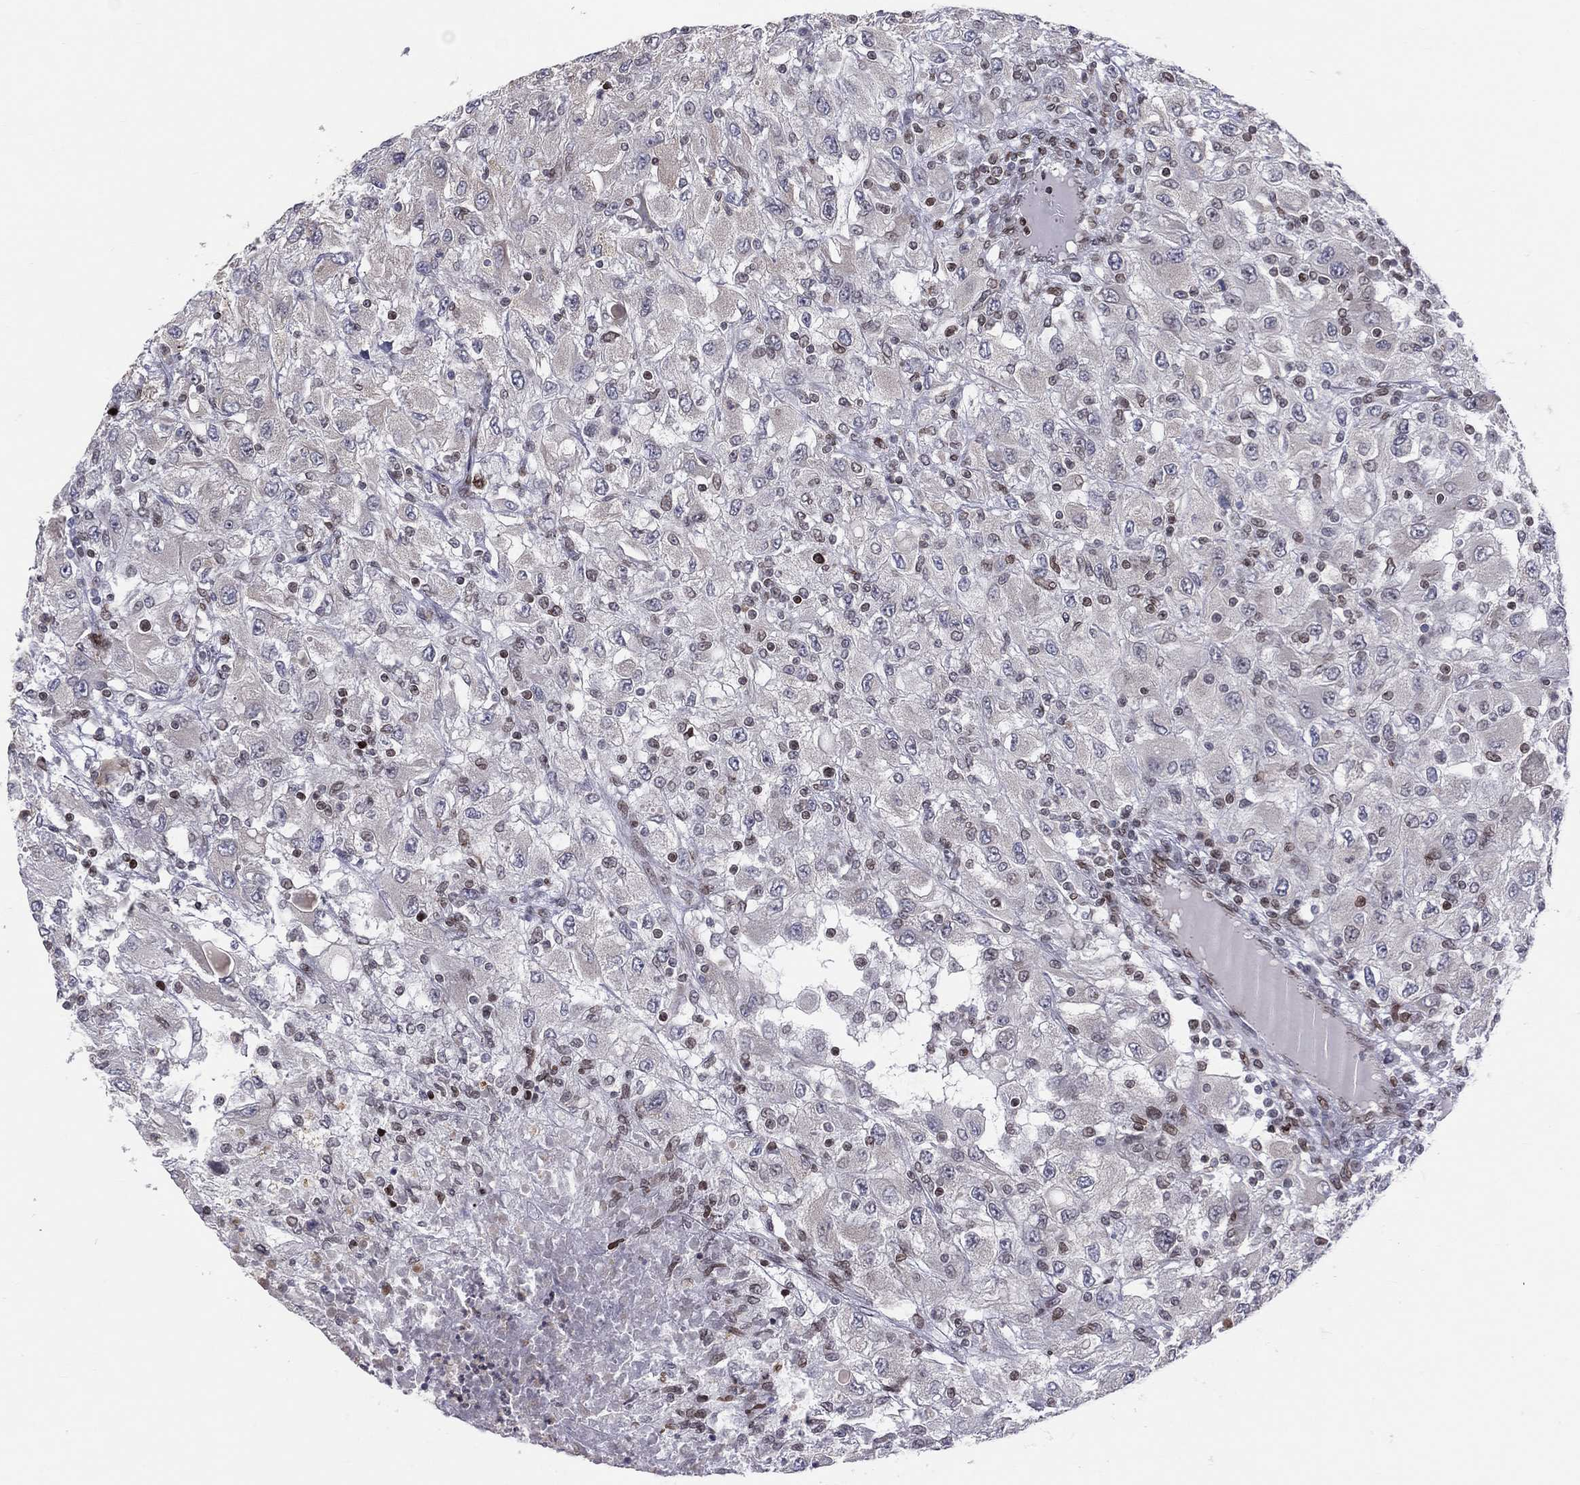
{"staining": {"intensity": "moderate", "quantity": "<25%", "location": "nuclear"}, "tissue": "renal cancer", "cell_type": "Tumor cells", "image_type": "cancer", "snomed": [{"axis": "morphology", "description": "Adenocarcinoma, NOS"}, {"axis": "topography", "description": "Kidney"}], "caption": "Renal adenocarcinoma was stained to show a protein in brown. There is low levels of moderate nuclear positivity in approximately <25% of tumor cells. The staining was performed using DAB (3,3'-diaminobenzidine) to visualize the protein expression in brown, while the nuclei were stained in blue with hematoxylin (Magnification: 20x).", "gene": "DBF4B", "patient": {"sex": "female", "age": 67}}